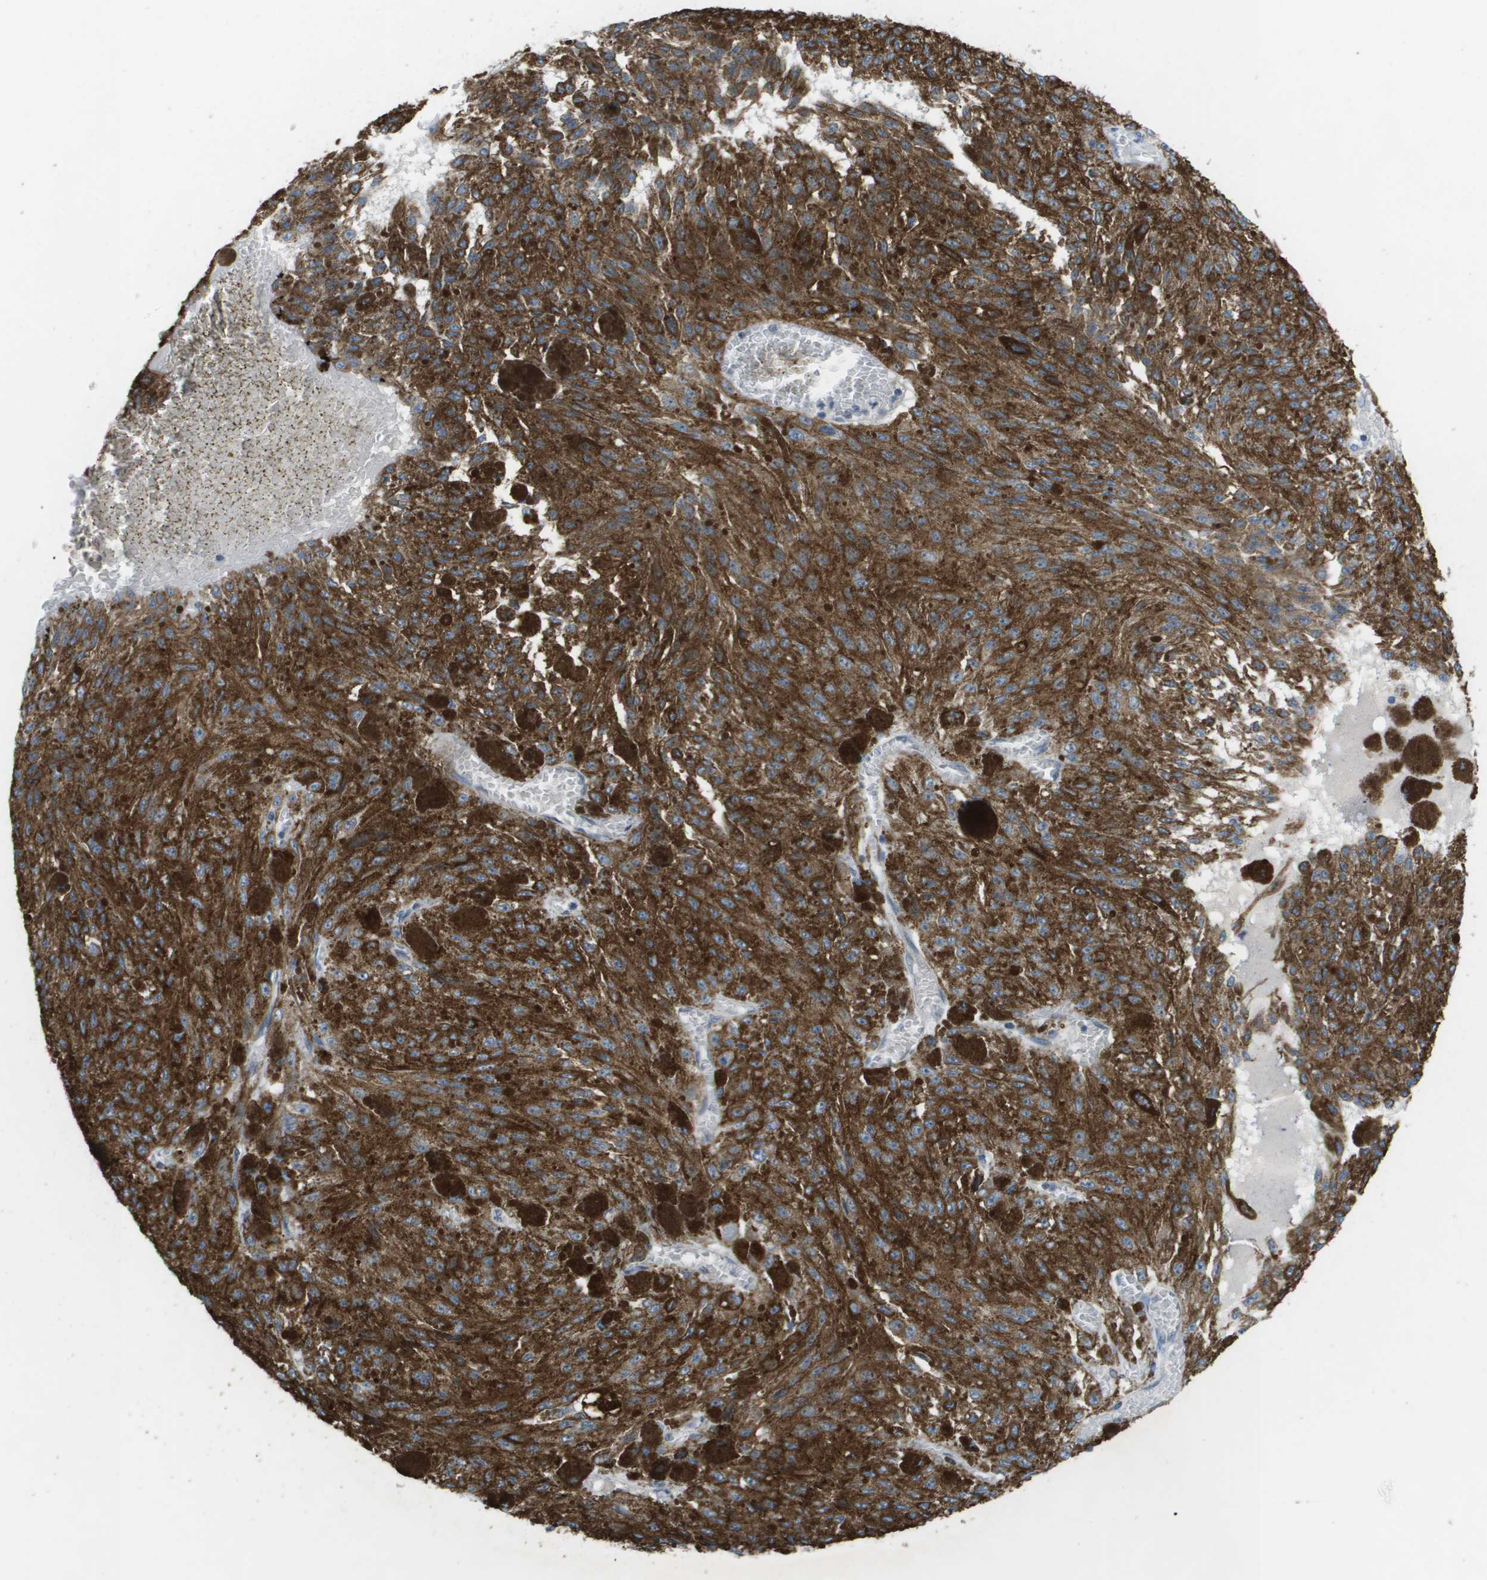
{"staining": {"intensity": "strong", "quantity": ">75%", "location": "cytoplasmic/membranous"}, "tissue": "melanoma", "cell_type": "Tumor cells", "image_type": "cancer", "snomed": [{"axis": "morphology", "description": "Malignant melanoma, NOS"}, {"axis": "topography", "description": "Other"}], "caption": "Strong cytoplasmic/membranous expression for a protein is present in approximately >75% of tumor cells of malignant melanoma using immunohistochemistry.", "gene": "TMEM223", "patient": {"sex": "male", "age": 79}}